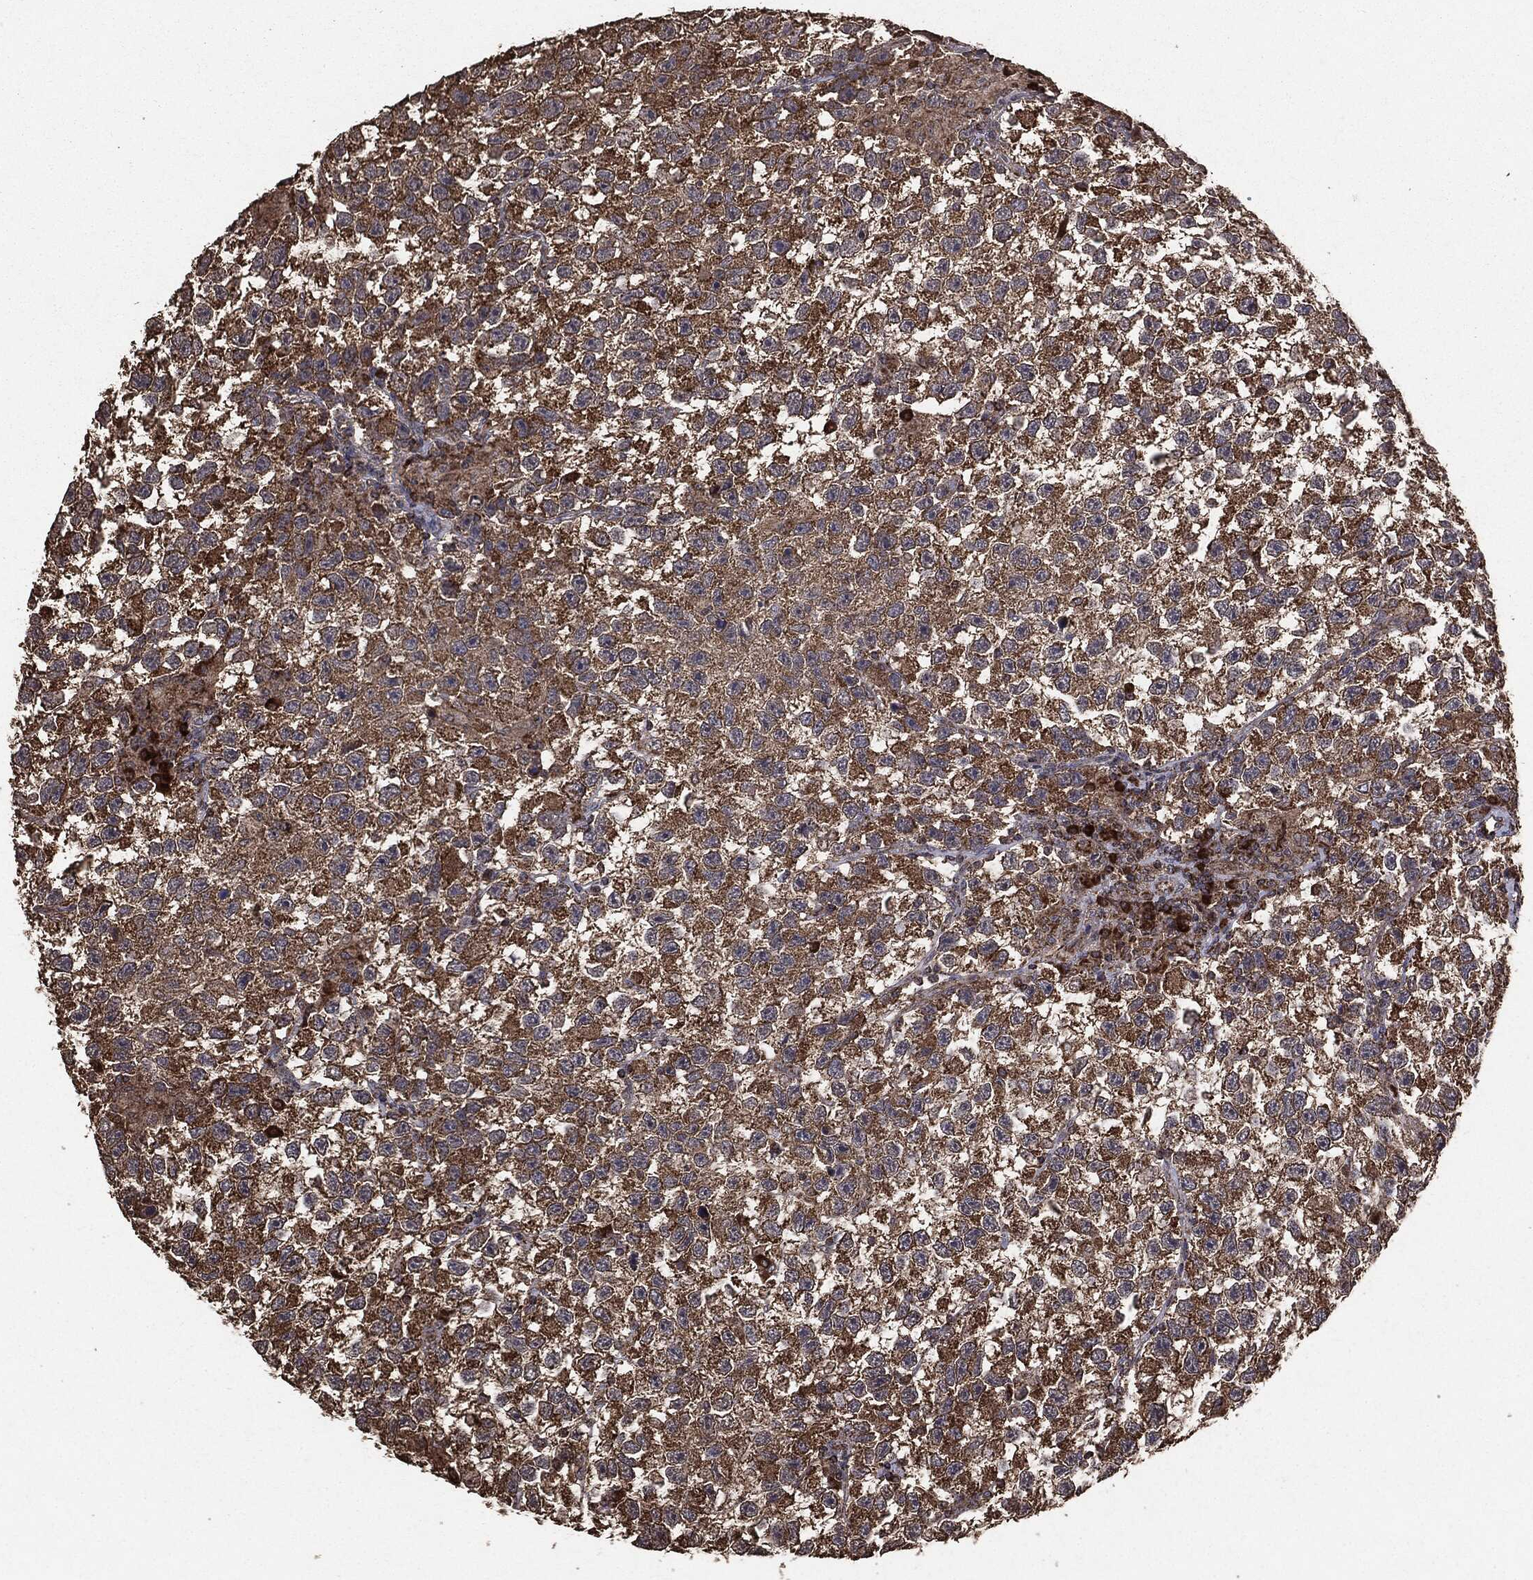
{"staining": {"intensity": "moderate", "quantity": ">75%", "location": "cytoplasmic/membranous"}, "tissue": "testis cancer", "cell_type": "Tumor cells", "image_type": "cancer", "snomed": [{"axis": "morphology", "description": "Seminoma, NOS"}, {"axis": "topography", "description": "Testis"}], "caption": "High-power microscopy captured an immunohistochemistry micrograph of seminoma (testis), revealing moderate cytoplasmic/membranous positivity in approximately >75% of tumor cells. (DAB IHC with brightfield microscopy, high magnification).", "gene": "MTOR", "patient": {"sex": "male", "age": 26}}